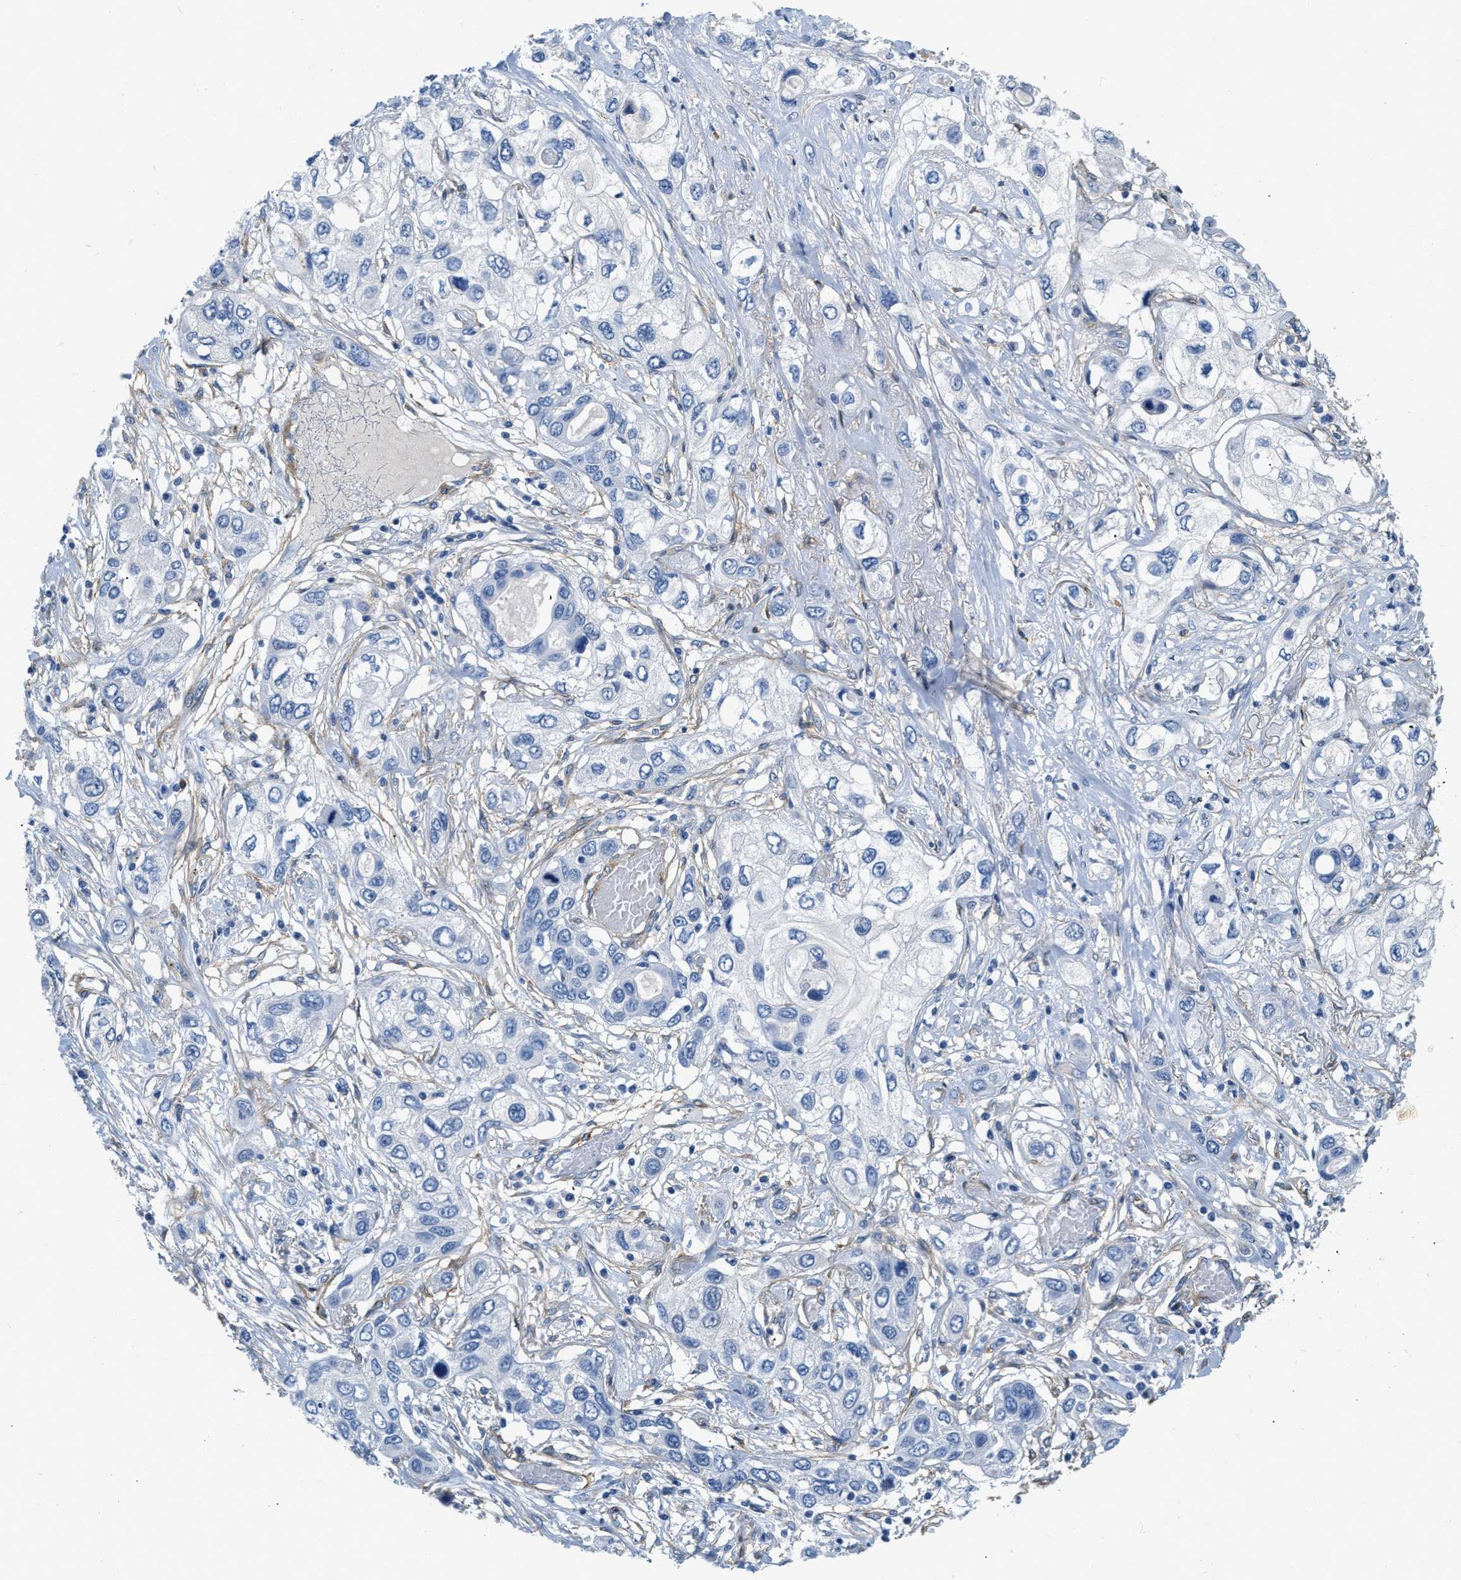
{"staining": {"intensity": "negative", "quantity": "none", "location": "none"}, "tissue": "lung cancer", "cell_type": "Tumor cells", "image_type": "cancer", "snomed": [{"axis": "morphology", "description": "Squamous cell carcinoma, NOS"}, {"axis": "topography", "description": "Lung"}], "caption": "Tumor cells show no significant expression in lung squamous cell carcinoma. (Stains: DAB immunohistochemistry (IHC) with hematoxylin counter stain, Microscopy: brightfield microscopy at high magnification).", "gene": "PDGFRB", "patient": {"sex": "male", "age": 71}}